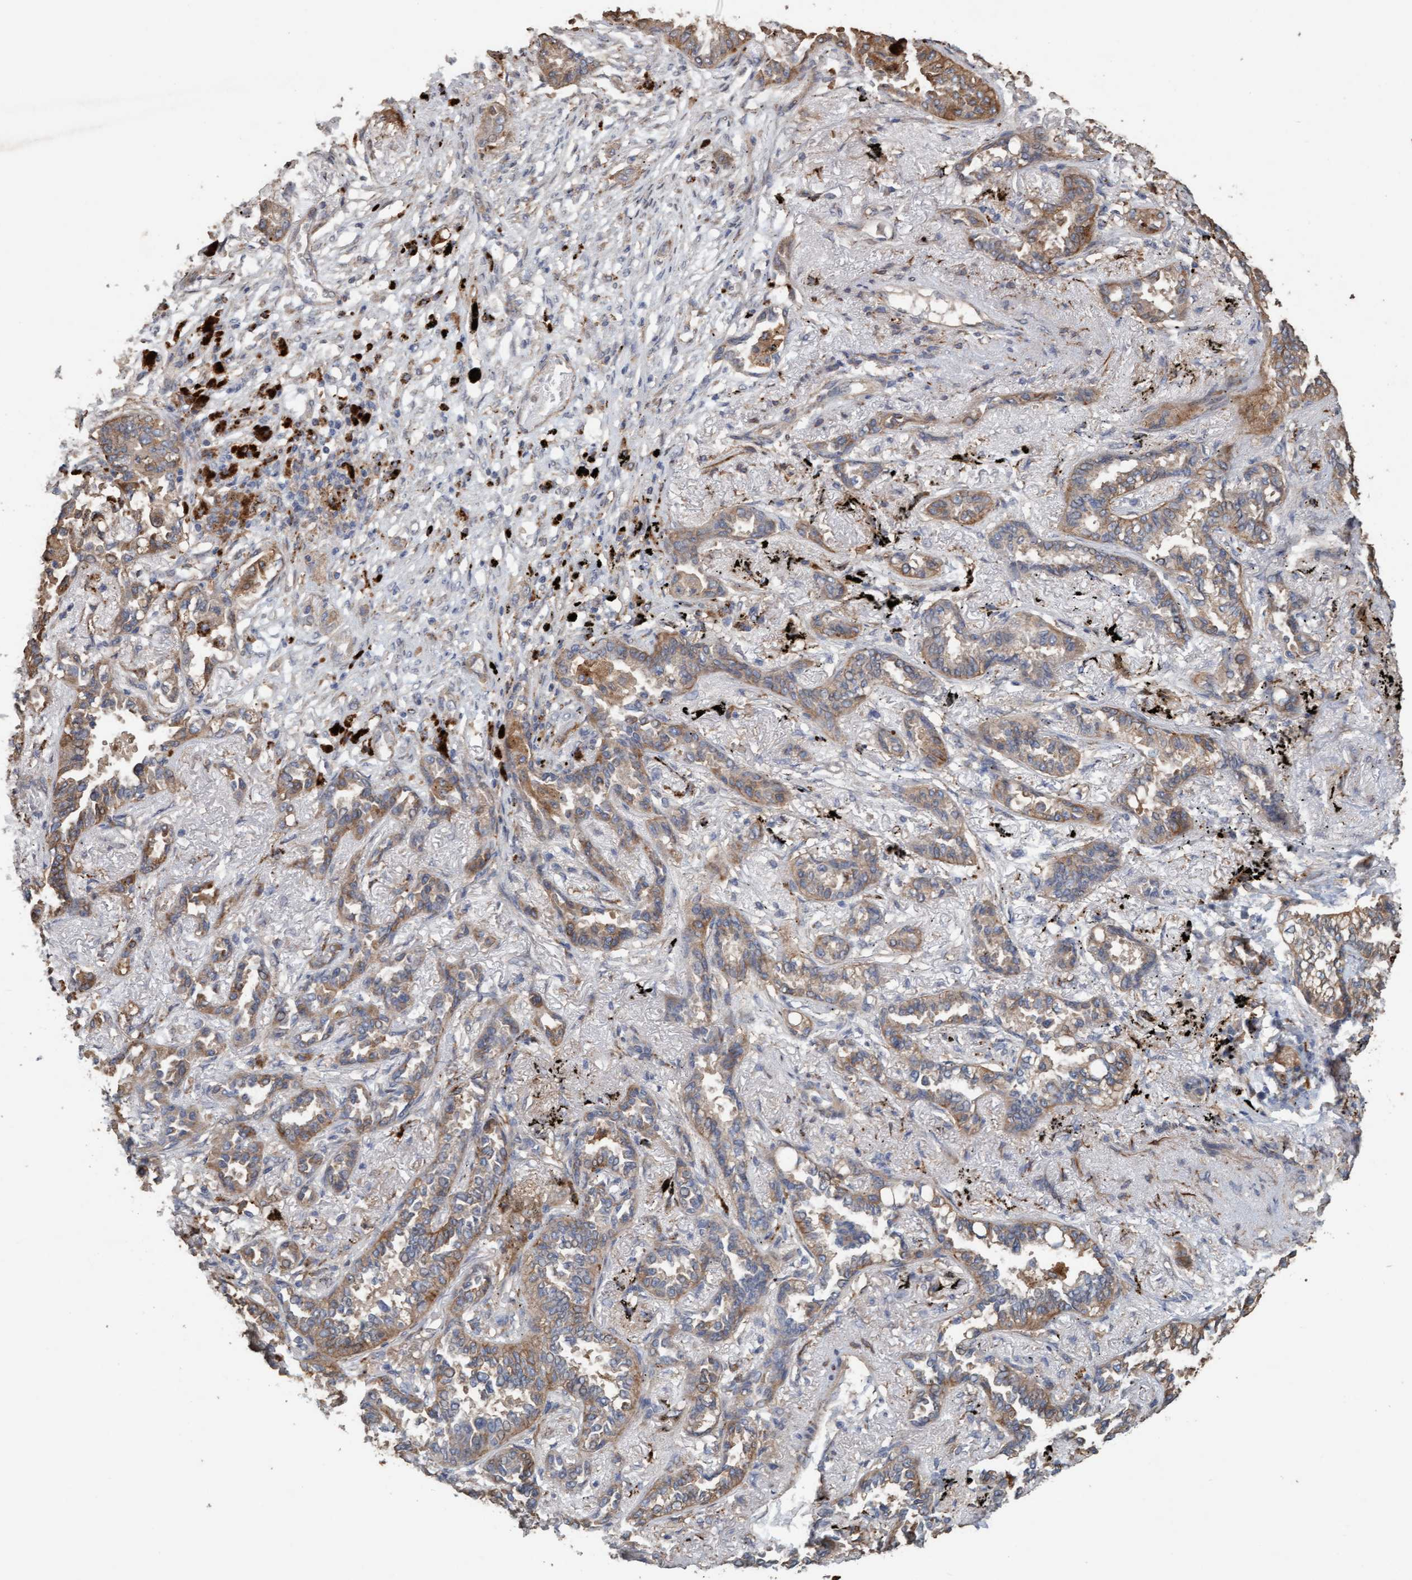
{"staining": {"intensity": "weak", "quantity": ">75%", "location": "cytoplasmic/membranous"}, "tissue": "lung cancer", "cell_type": "Tumor cells", "image_type": "cancer", "snomed": [{"axis": "morphology", "description": "Adenocarcinoma, NOS"}, {"axis": "topography", "description": "Lung"}], "caption": "Immunohistochemical staining of human adenocarcinoma (lung) displays low levels of weak cytoplasmic/membranous staining in about >75% of tumor cells. (DAB (3,3'-diaminobenzidine) IHC with brightfield microscopy, high magnification).", "gene": "LONRF1", "patient": {"sex": "male", "age": 59}}